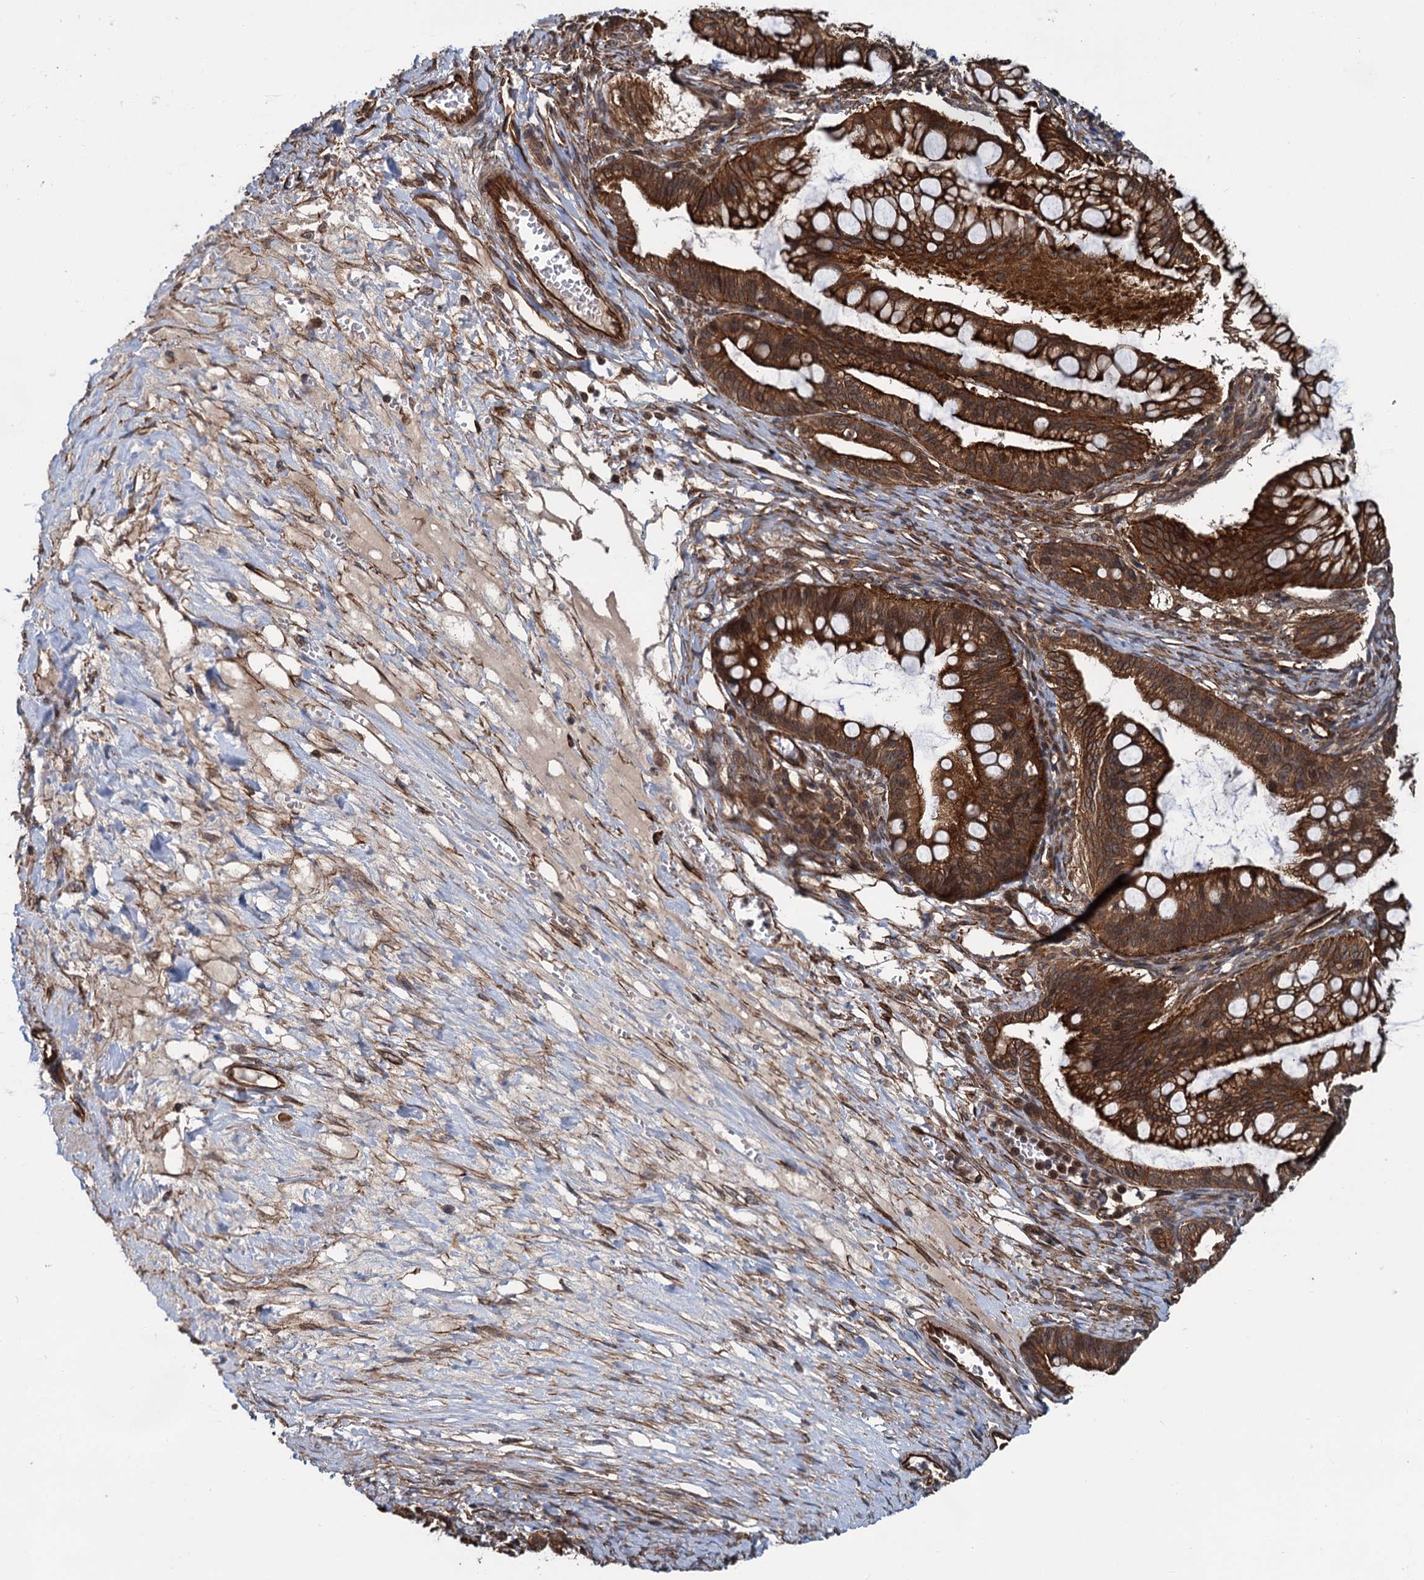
{"staining": {"intensity": "strong", "quantity": ">75%", "location": "cytoplasmic/membranous"}, "tissue": "ovarian cancer", "cell_type": "Tumor cells", "image_type": "cancer", "snomed": [{"axis": "morphology", "description": "Cystadenocarcinoma, mucinous, NOS"}, {"axis": "topography", "description": "Ovary"}], "caption": "A brown stain highlights strong cytoplasmic/membranous staining of a protein in ovarian cancer (mucinous cystadenocarcinoma) tumor cells.", "gene": "ZFYVE19", "patient": {"sex": "female", "age": 73}}